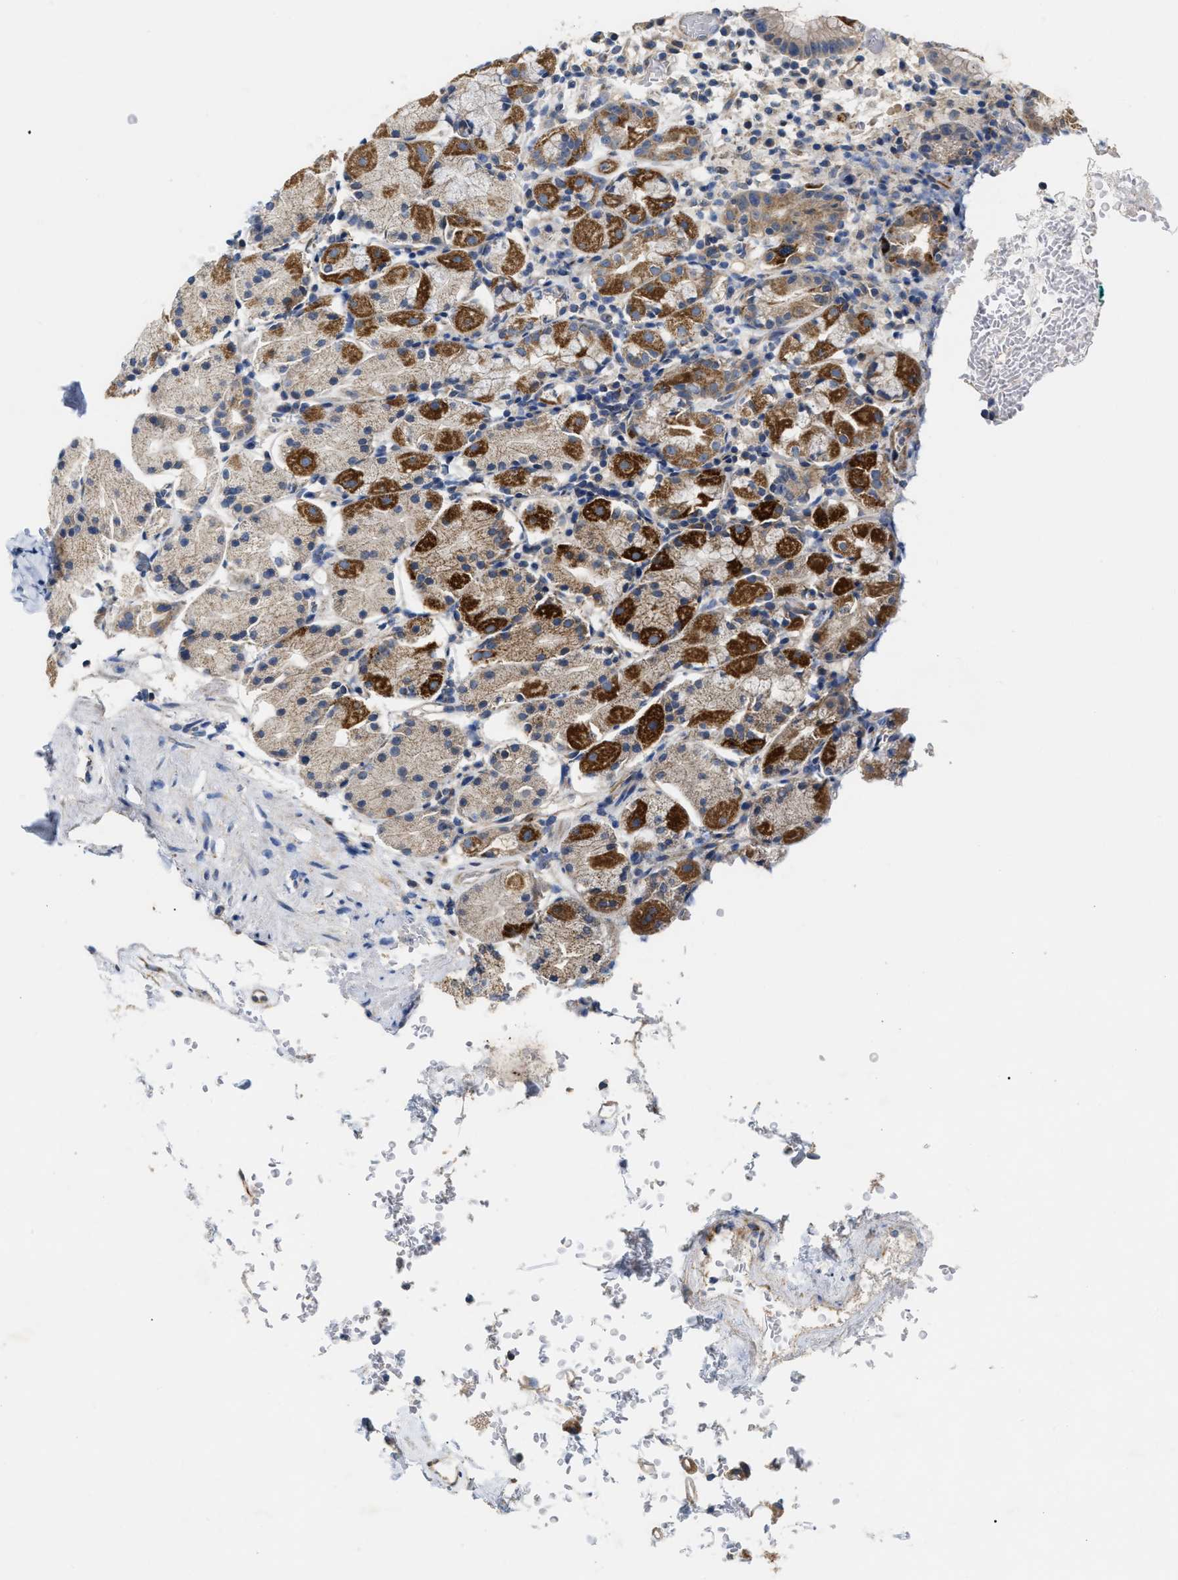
{"staining": {"intensity": "strong", "quantity": "25%-75%", "location": "cytoplasmic/membranous"}, "tissue": "stomach", "cell_type": "Glandular cells", "image_type": "normal", "snomed": [{"axis": "morphology", "description": "Normal tissue, NOS"}, {"axis": "topography", "description": "Stomach"}, {"axis": "topography", "description": "Stomach, lower"}], "caption": "Immunohistochemistry (IHC) staining of normal stomach, which displays high levels of strong cytoplasmic/membranous expression in approximately 25%-75% of glandular cells indicating strong cytoplasmic/membranous protein expression. The staining was performed using DAB (3,3'-diaminobenzidine) (brown) for protein detection and nuclei were counterstained in hematoxylin (blue).", "gene": "DHX58", "patient": {"sex": "female", "age": 75}}